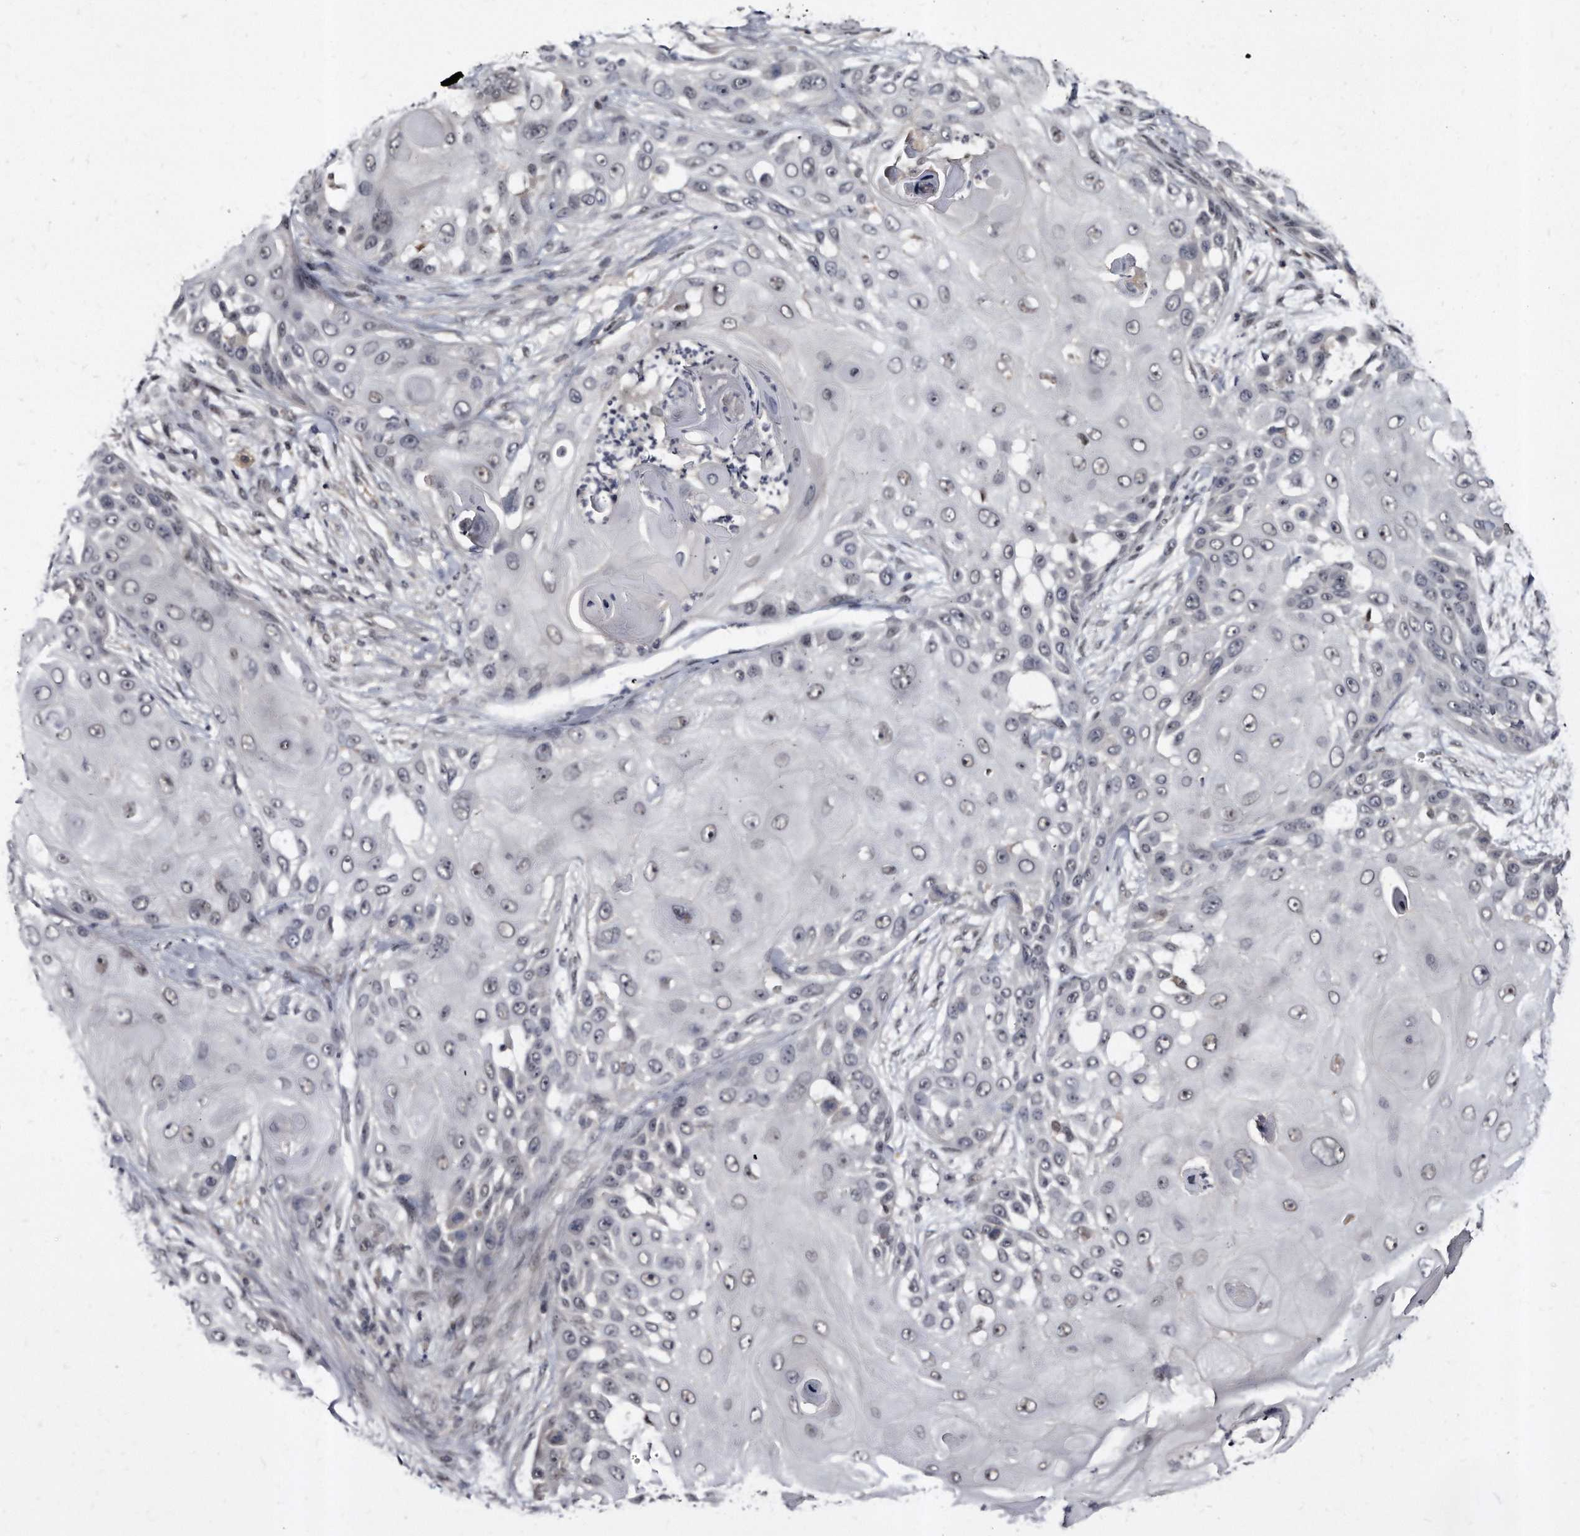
{"staining": {"intensity": "negative", "quantity": "none", "location": "none"}, "tissue": "skin cancer", "cell_type": "Tumor cells", "image_type": "cancer", "snomed": [{"axis": "morphology", "description": "Squamous cell carcinoma, NOS"}, {"axis": "topography", "description": "Skin"}], "caption": "This is an immunohistochemistry histopathology image of skin cancer. There is no staining in tumor cells.", "gene": "KLHDC3", "patient": {"sex": "female", "age": 44}}